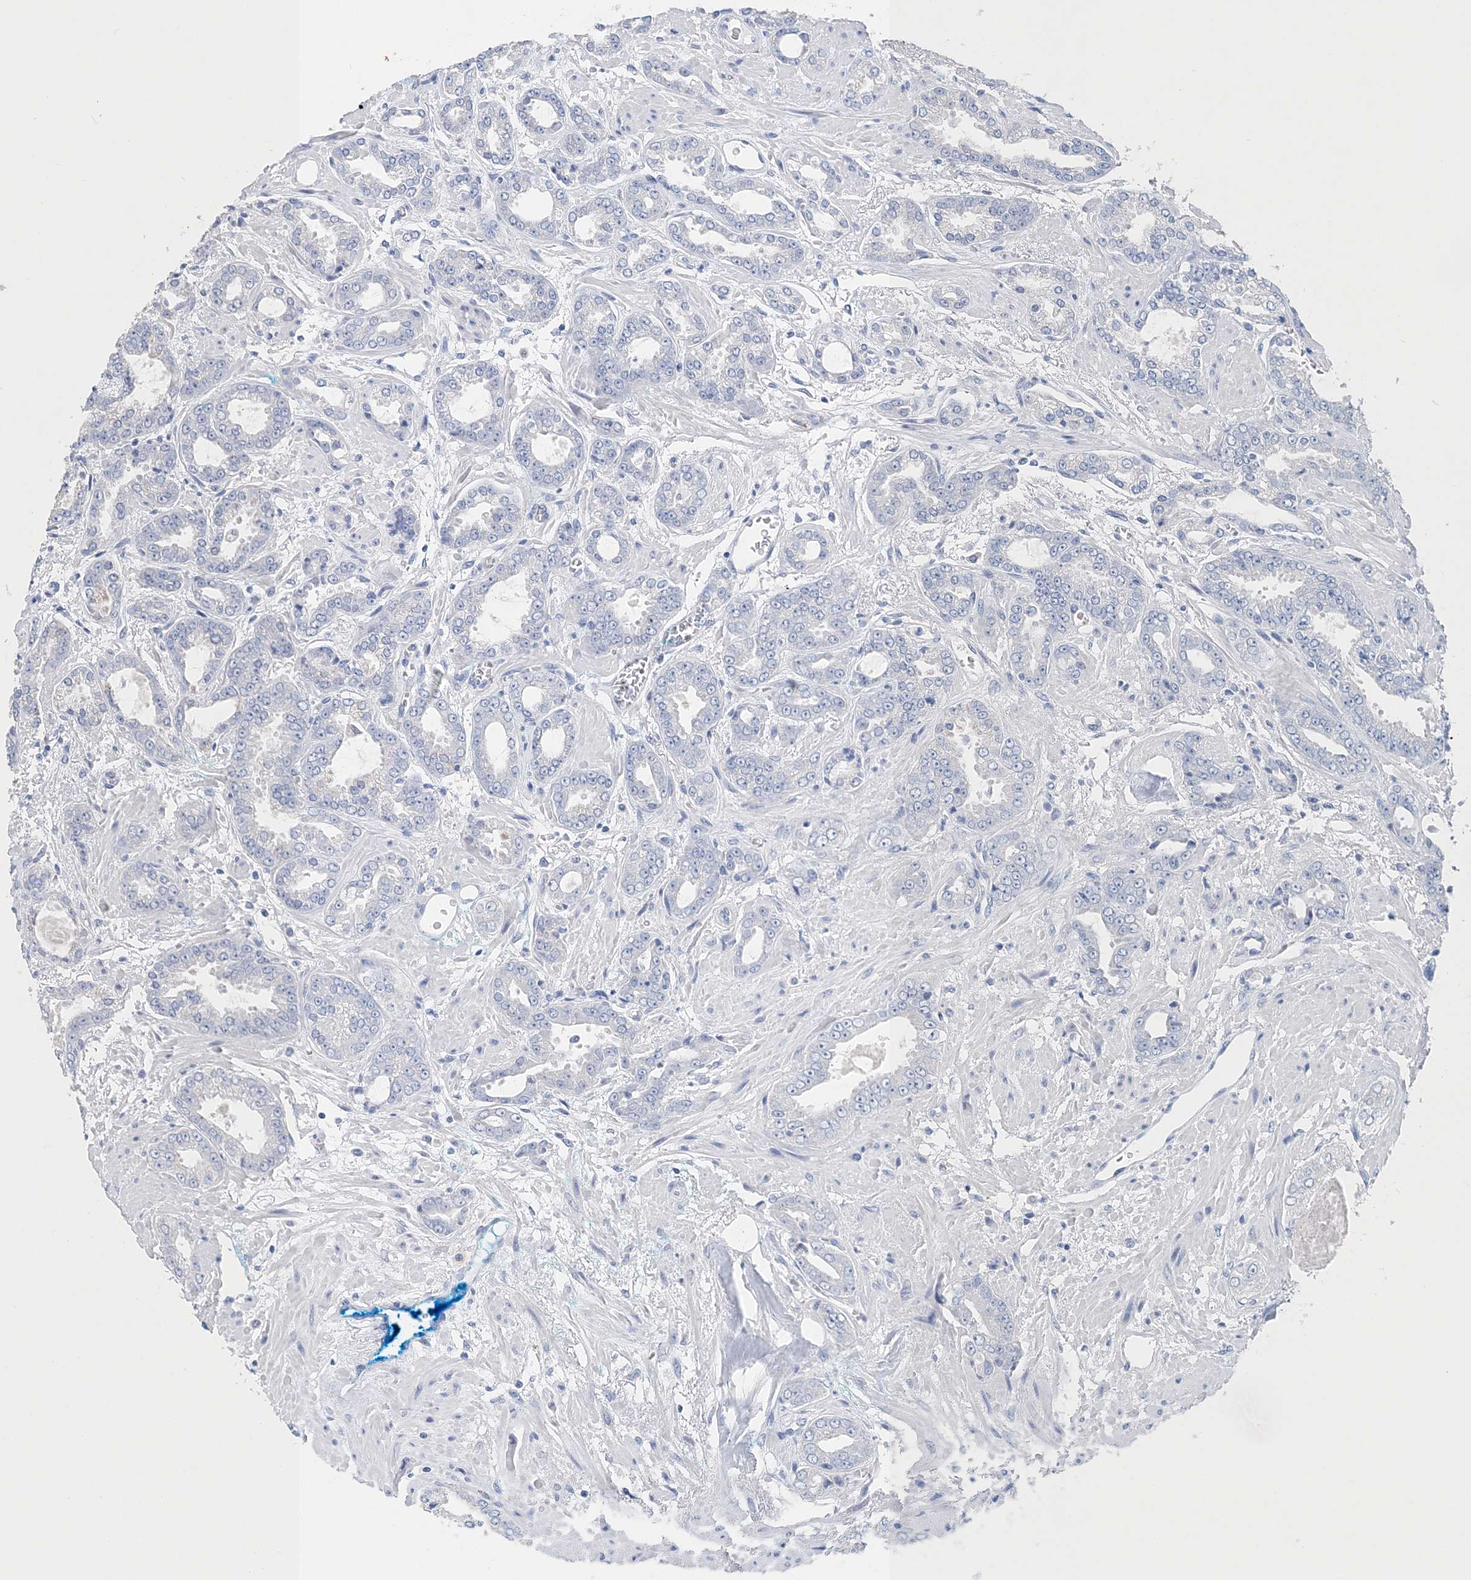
{"staining": {"intensity": "negative", "quantity": "none", "location": "none"}, "tissue": "prostate cancer", "cell_type": "Tumor cells", "image_type": "cancer", "snomed": [{"axis": "morphology", "description": "Adenocarcinoma, High grade"}, {"axis": "topography", "description": "Prostate"}], "caption": "This is an immunohistochemistry micrograph of human prostate adenocarcinoma (high-grade). There is no expression in tumor cells.", "gene": "TSPYL6", "patient": {"sex": "male", "age": 71}}